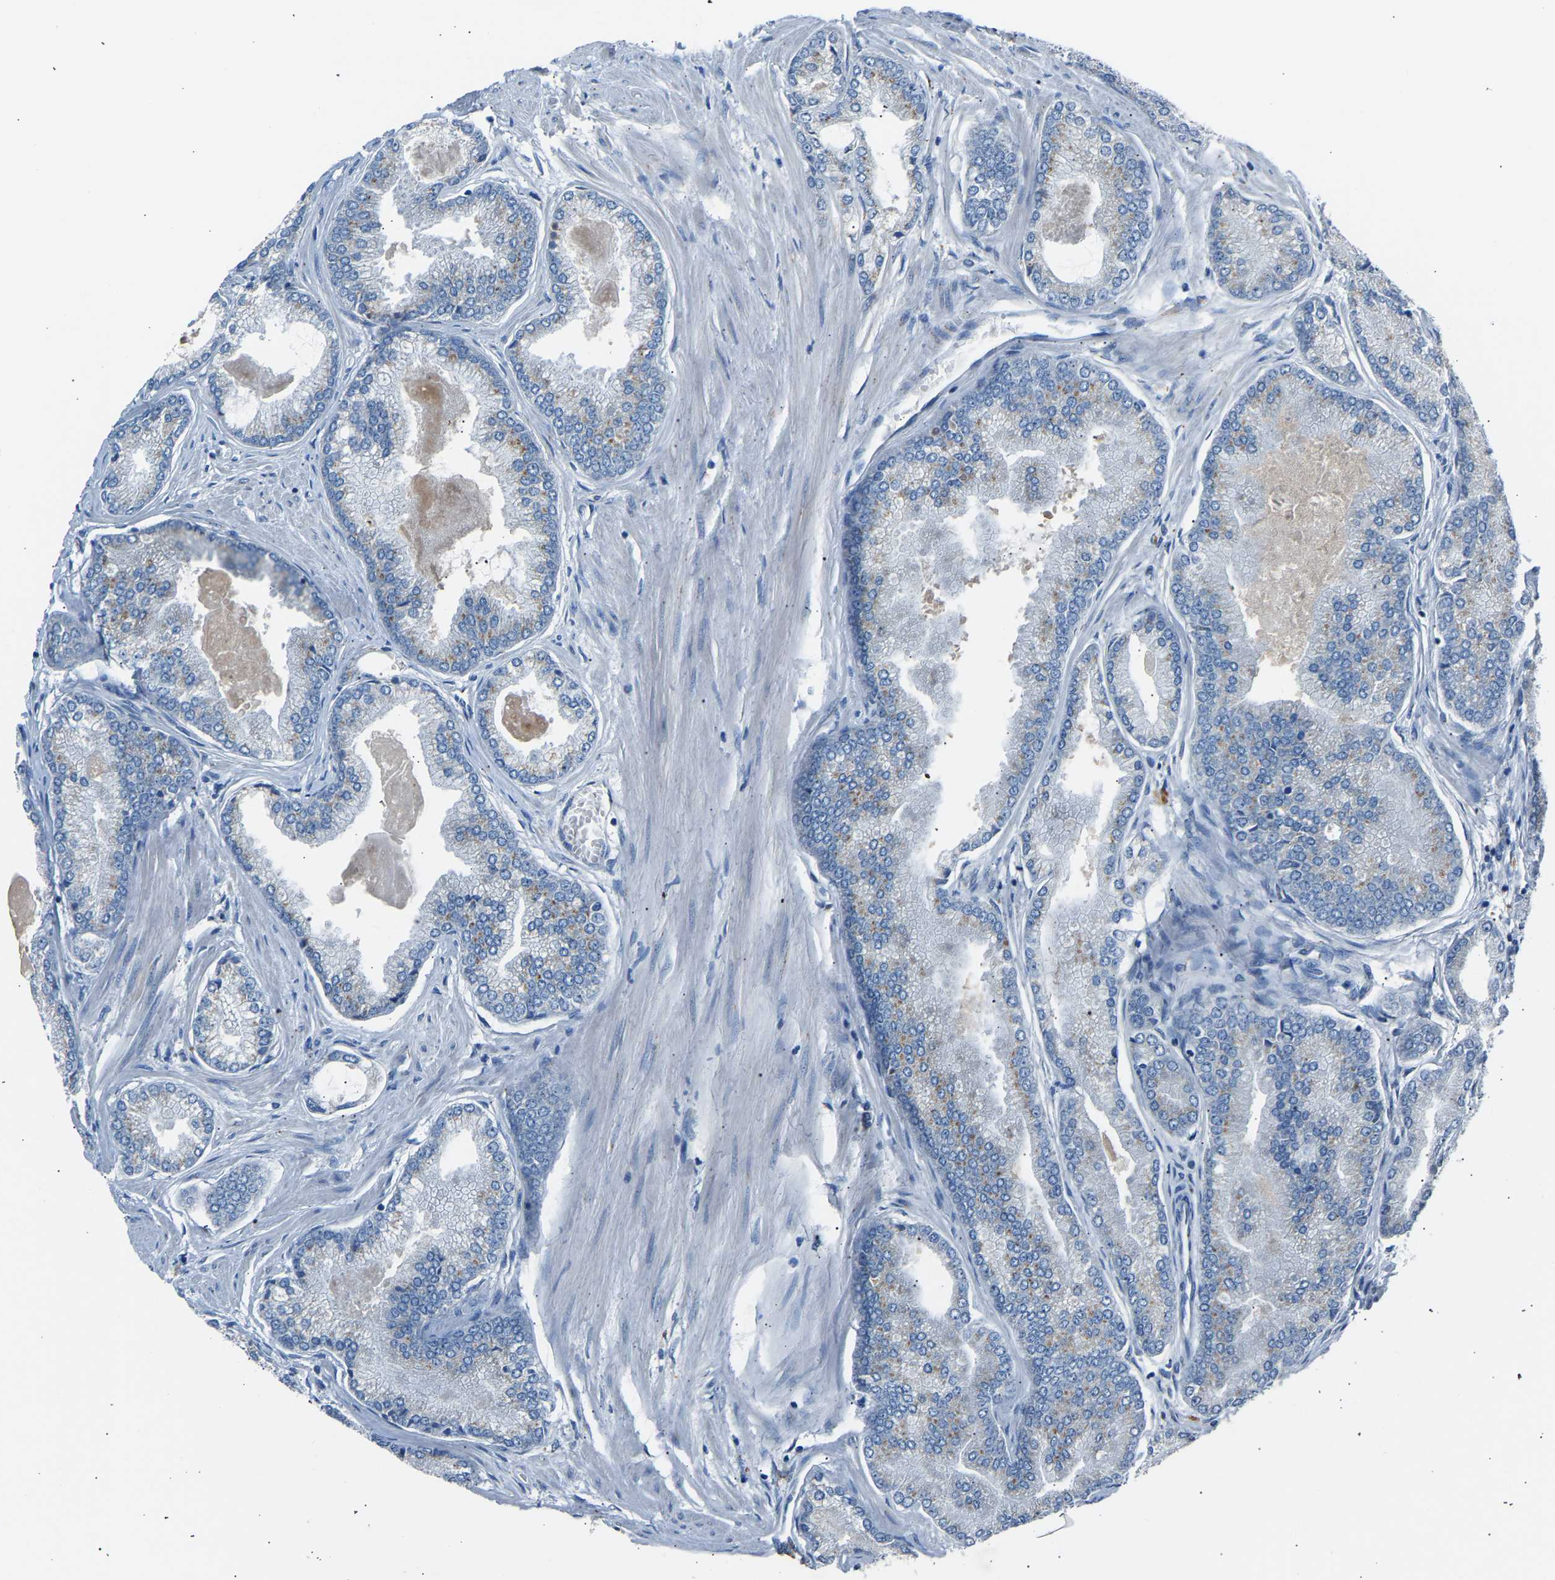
{"staining": {"intensity": "weak", "quantity": "<25%", "location": "cytoplasmic/membranous"}, "tissue": "prostate cancer", "cell_type": "Tumor cells", "image_type": "cancer", "snomed": [{"axis": "morphology", "description": "Adenocarcinoma, High grade"}, {"axis": "topography", "description": "Prostate"}], "caption": "Tumor cells show no significant protein staining in prostate cancer (adenocarcinoma (high-grade)). (DAB (3,3'-diaminobenzidine) IHC, high magnification).", "gene": "CYREN", "patient": {"sex": "male", "age": 61}}